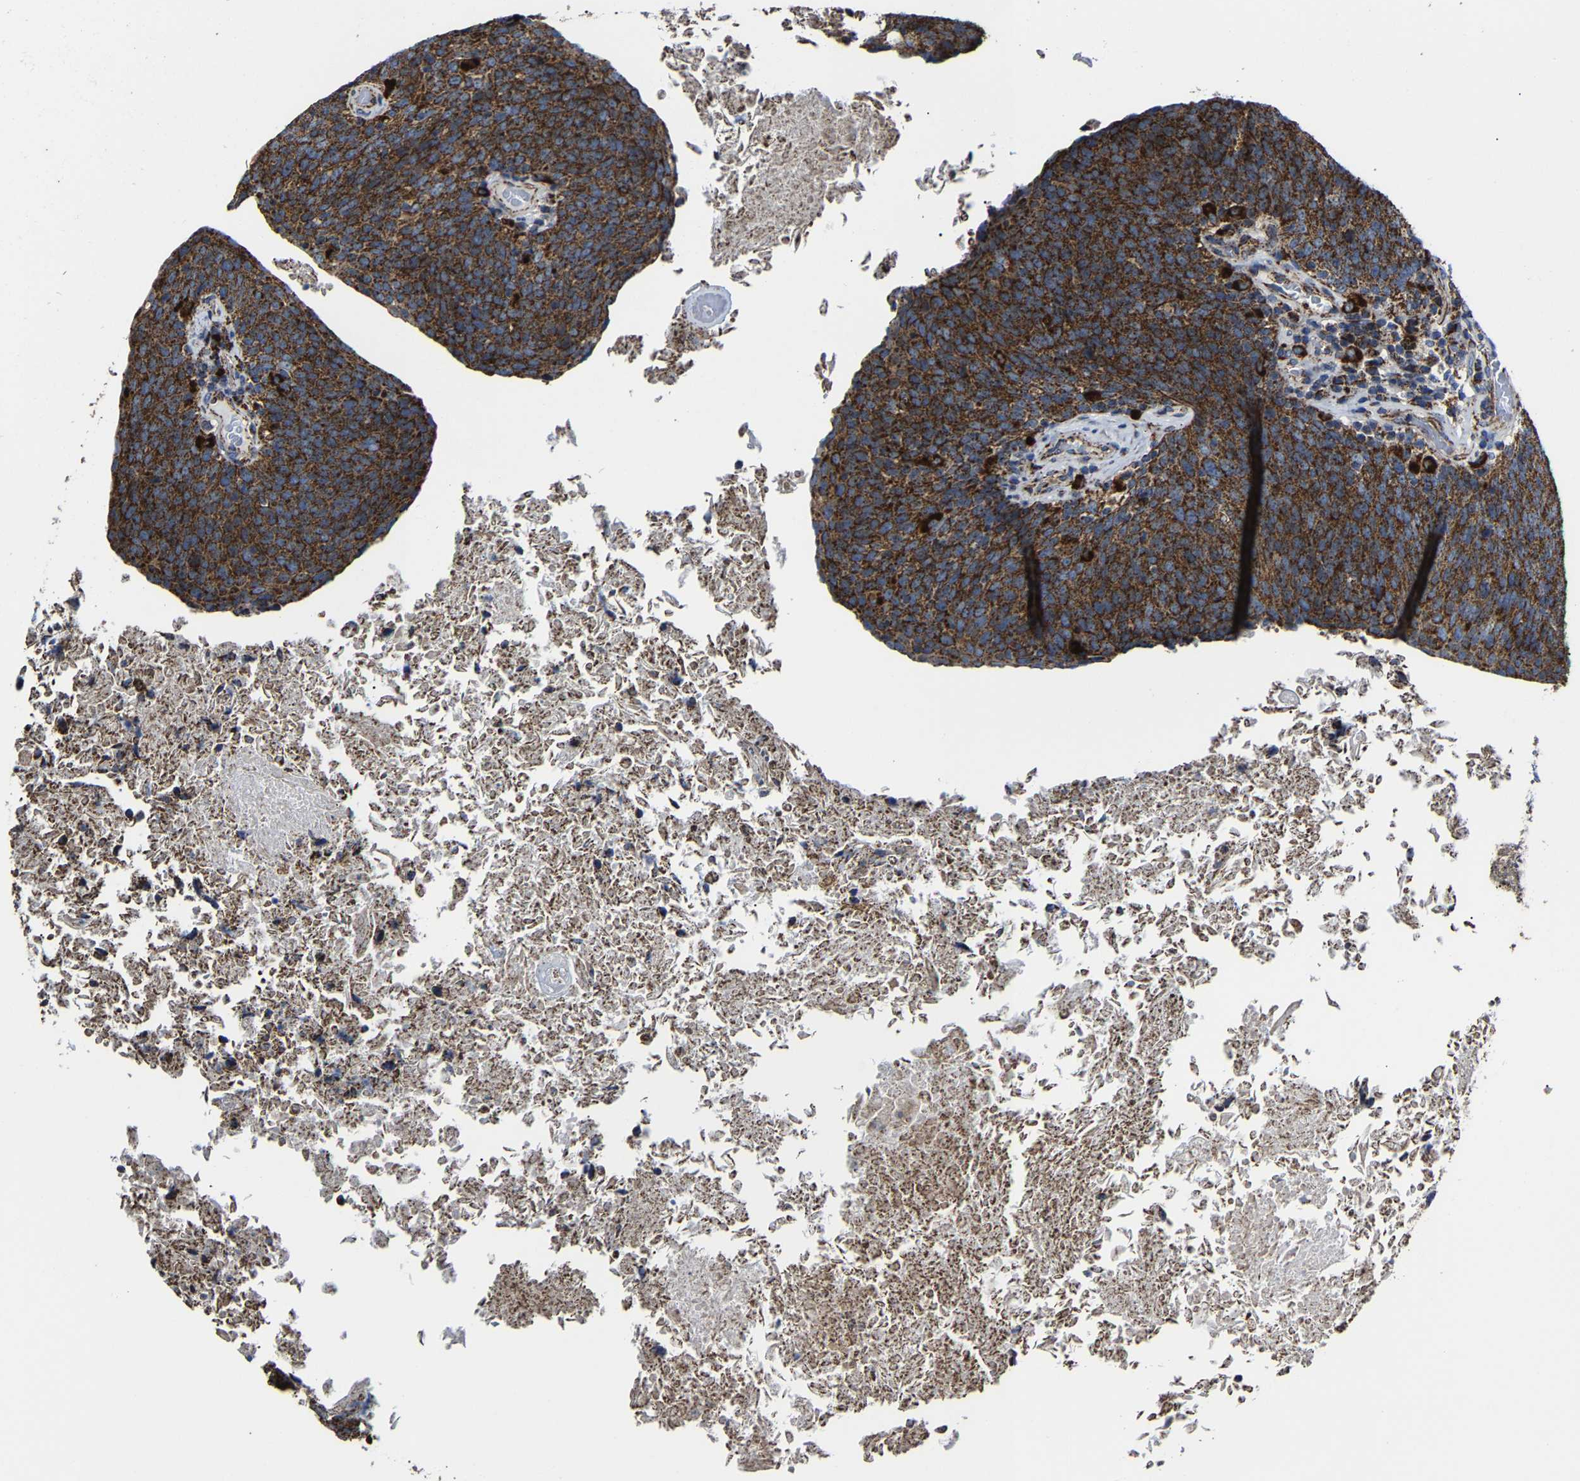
{"staining": {"intensity": "strong", "quantity": ">75%", "location": "cytoplasmic/membranous"}, "tissue": "head and neck cancer", "cell_type": "Tumor cells", "image_type": "cancer", "snomed": [{"axis": "morphology", "description": "Squamous cell carcinoma, NOS"}, {"axis": "morphology", "description": "Squamous cell carcinoma, metastatic, NOS"}, {"axis": "topography", "description": "Lymph node"}, {"axis": "topography", "description": "Head-Neck"}], "caption": "High-magnification brightfield microscopy of head and neck cancer (squamous cell carcinoma) stained with DAB (brown) and counterstained with hematoxylin (blue). tumor cells exhibit strong cytoplasmic/membranous positivity is appreciated in approximately>75% of cells.", "gene": "NDUFV3", "patient": {"sex": "male", "age": 62}}